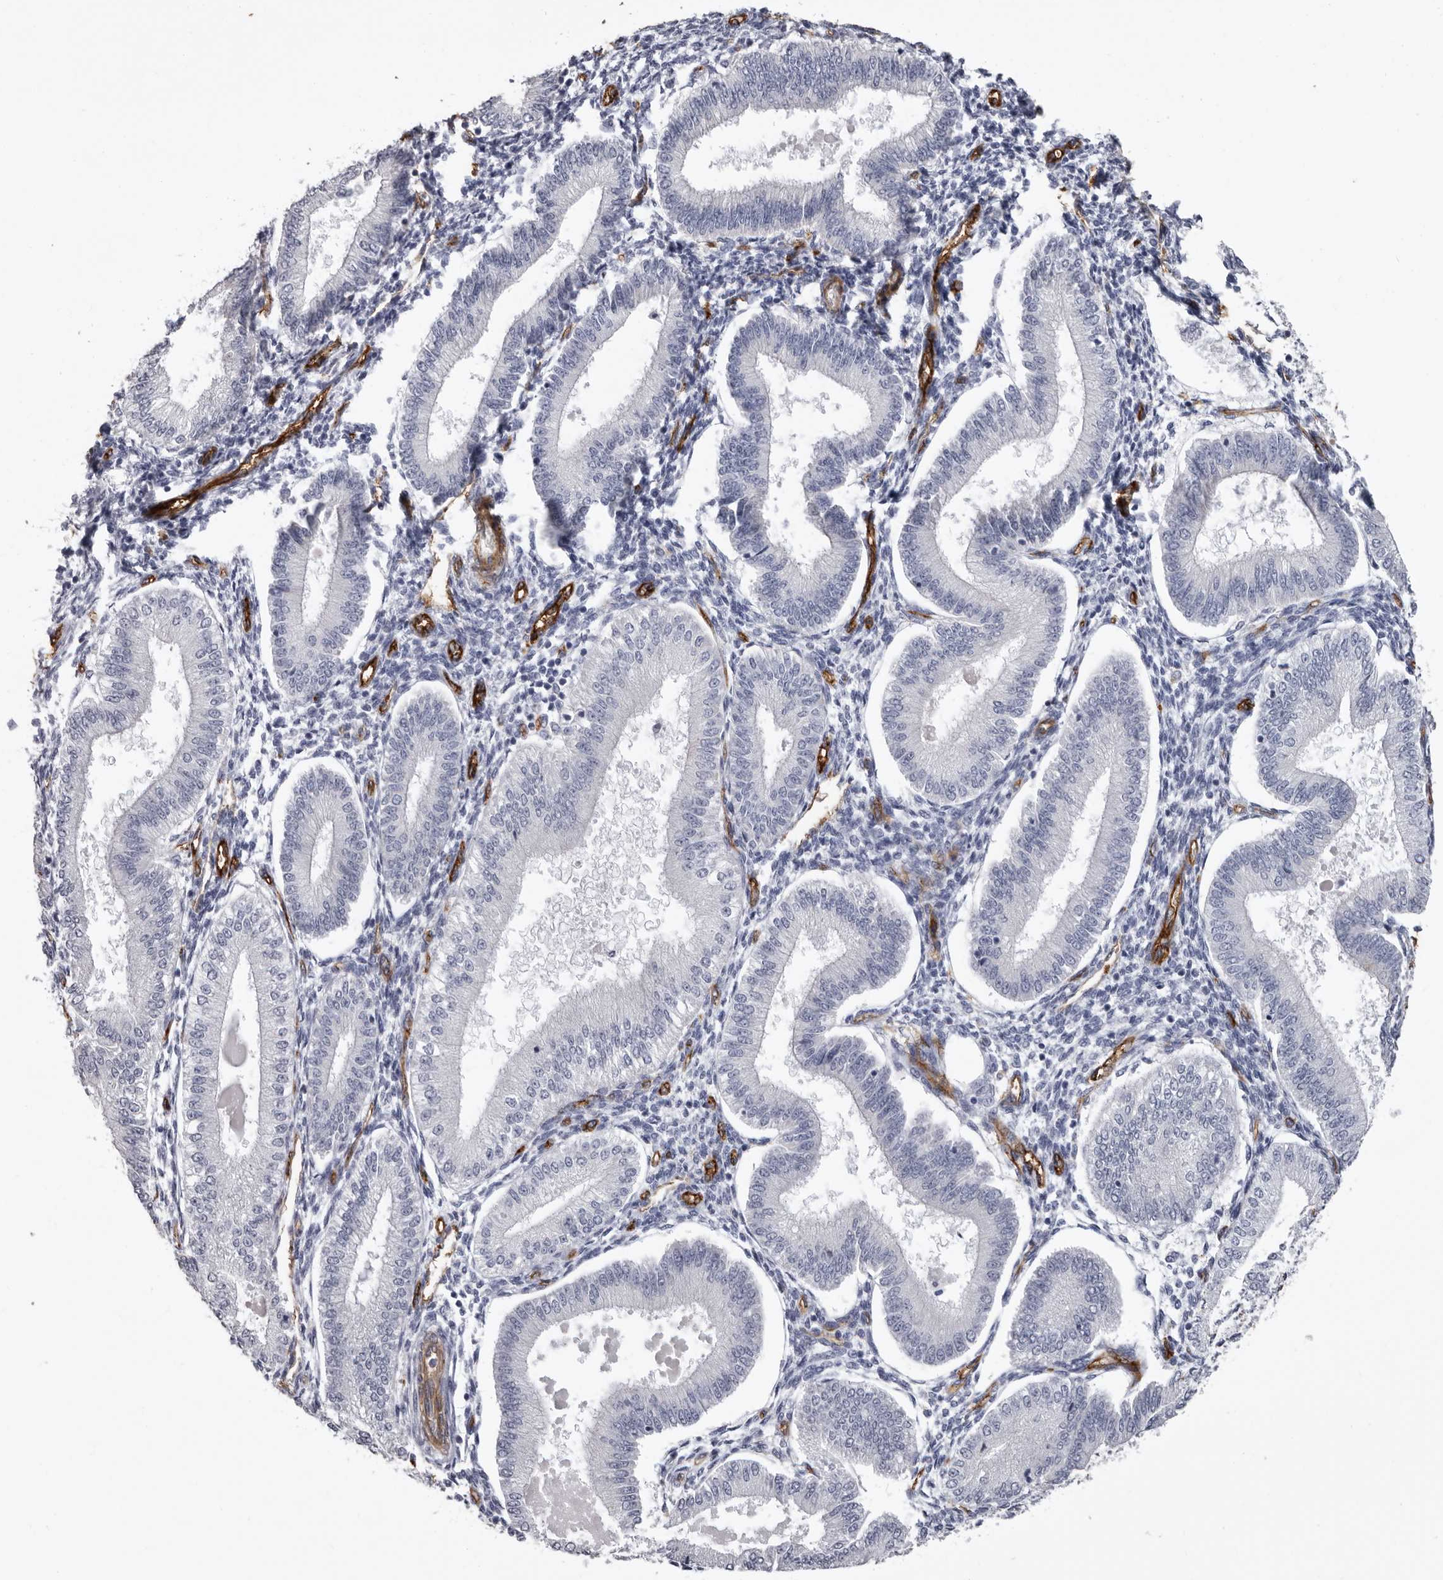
{"staining": {"intensity": "negative", "quantity": "none", "location": "none"}, "tissue": "endometrium", "cell_type": "Cells in endometrial stroma", "image_type": "normal", "snomed": [{"axis": "morphology", "description": "Normal tissue, NOS"}, {"axis": "topography", "description": "Endometrium"}], "caption": "This is an immunohistochemistry histopathology image of benign endometrium. There is no positivity in cells in endometrial stroma.", "gene": "ADGRL4", "patient": {"sex": "female", "age": 39}}